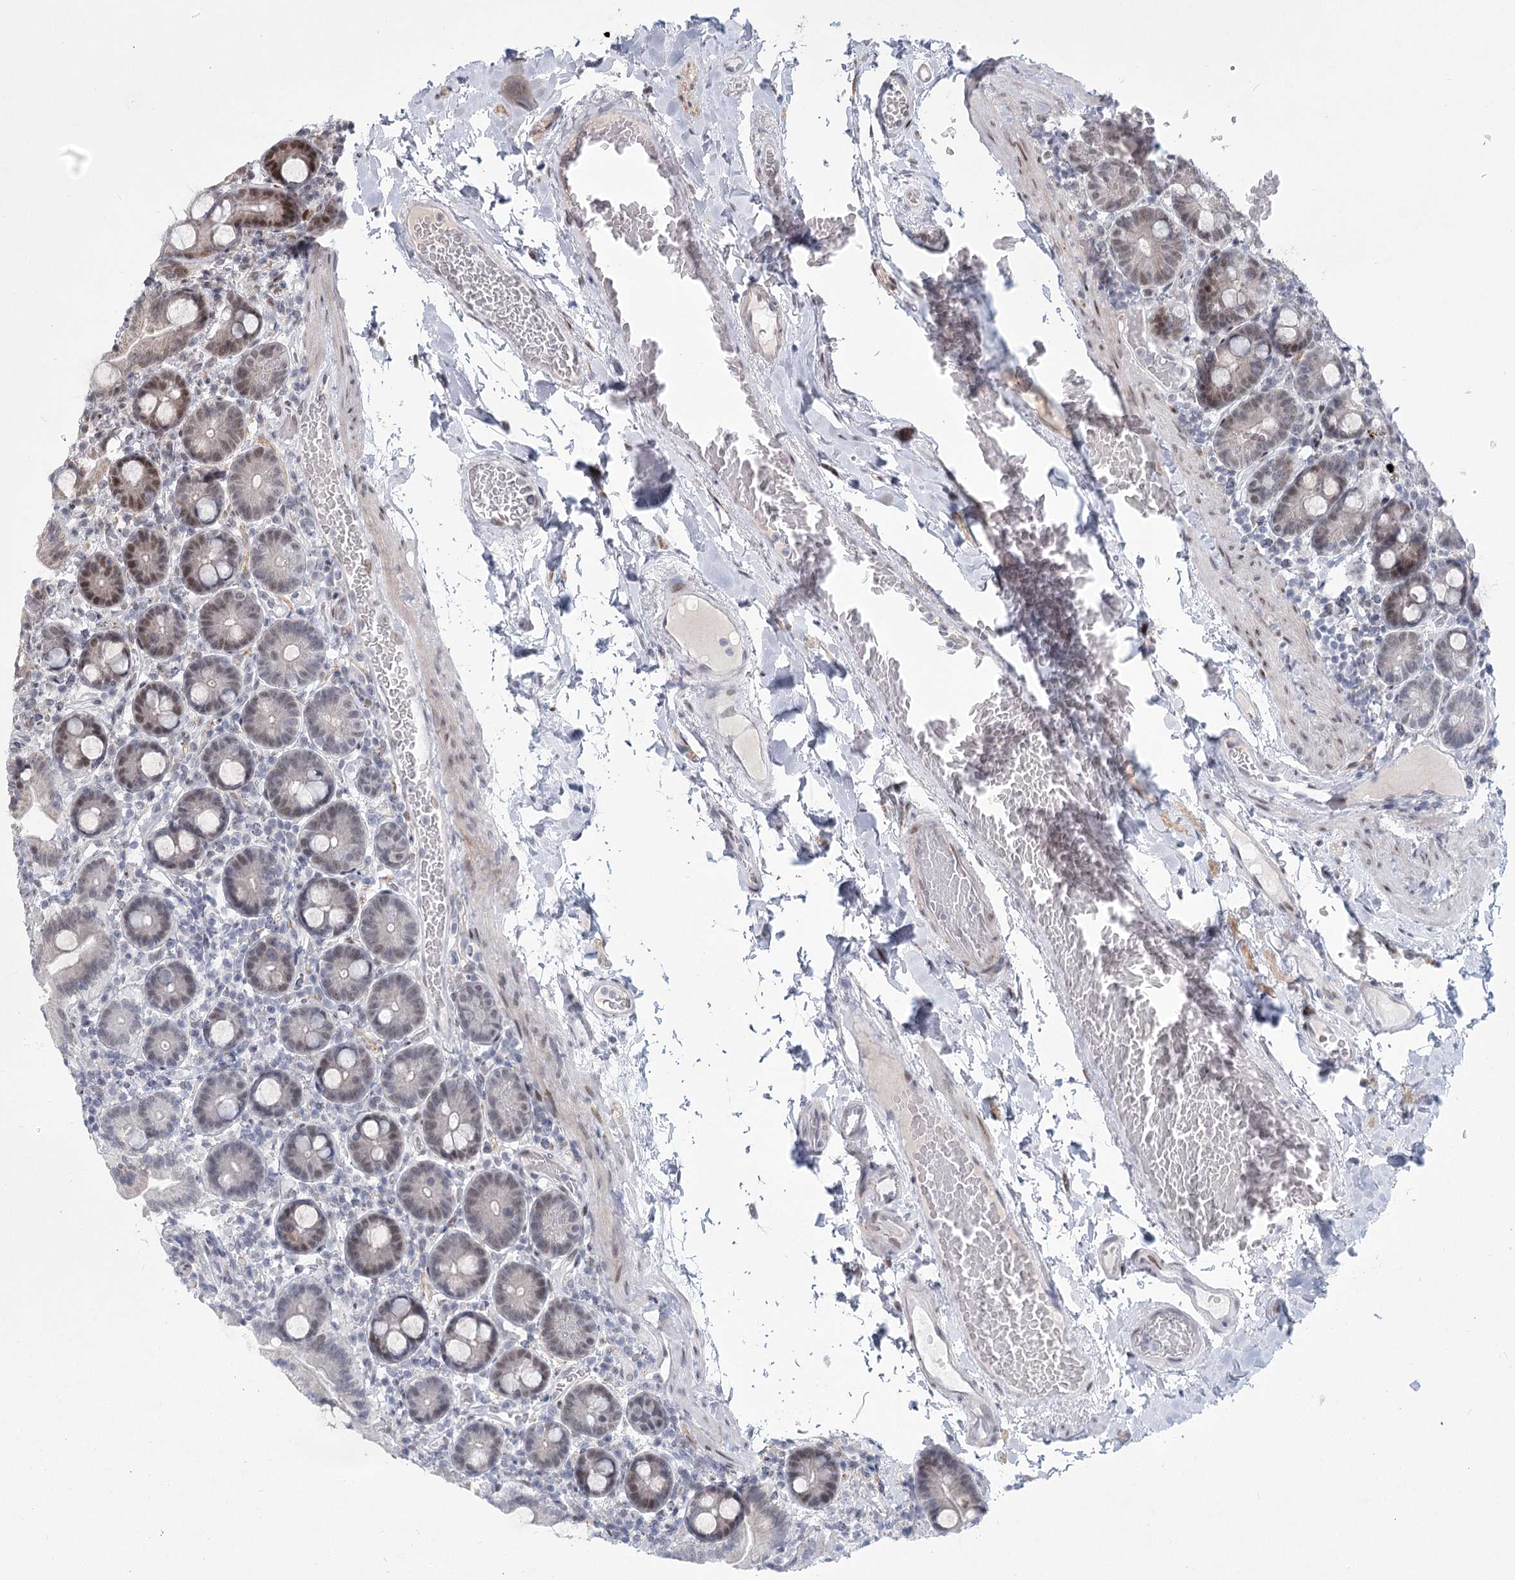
{"staining": {"intensity": "moderate", "quantity": "<25%", "location": "cytoplasmic/membranous,nuclear"}, "tissue": "duodenum", "cell_type": "Glandular cells", "image_type": "normal", "snomed": [{"axis": "morphology", "description": "Normal tissue, NOS"}, {"axis": "topography", "description": "Duodenum"}], "caption": "This histopathology image reveals immunohistochemistry (IHC) staining of unremarkable human duodenum, with low moderate cytoplasmic/membranous,nuclear expression in approximately <25% of glandular cells.", "gene": "CIB4", "patient": {"sex": "male", "age": 55}}